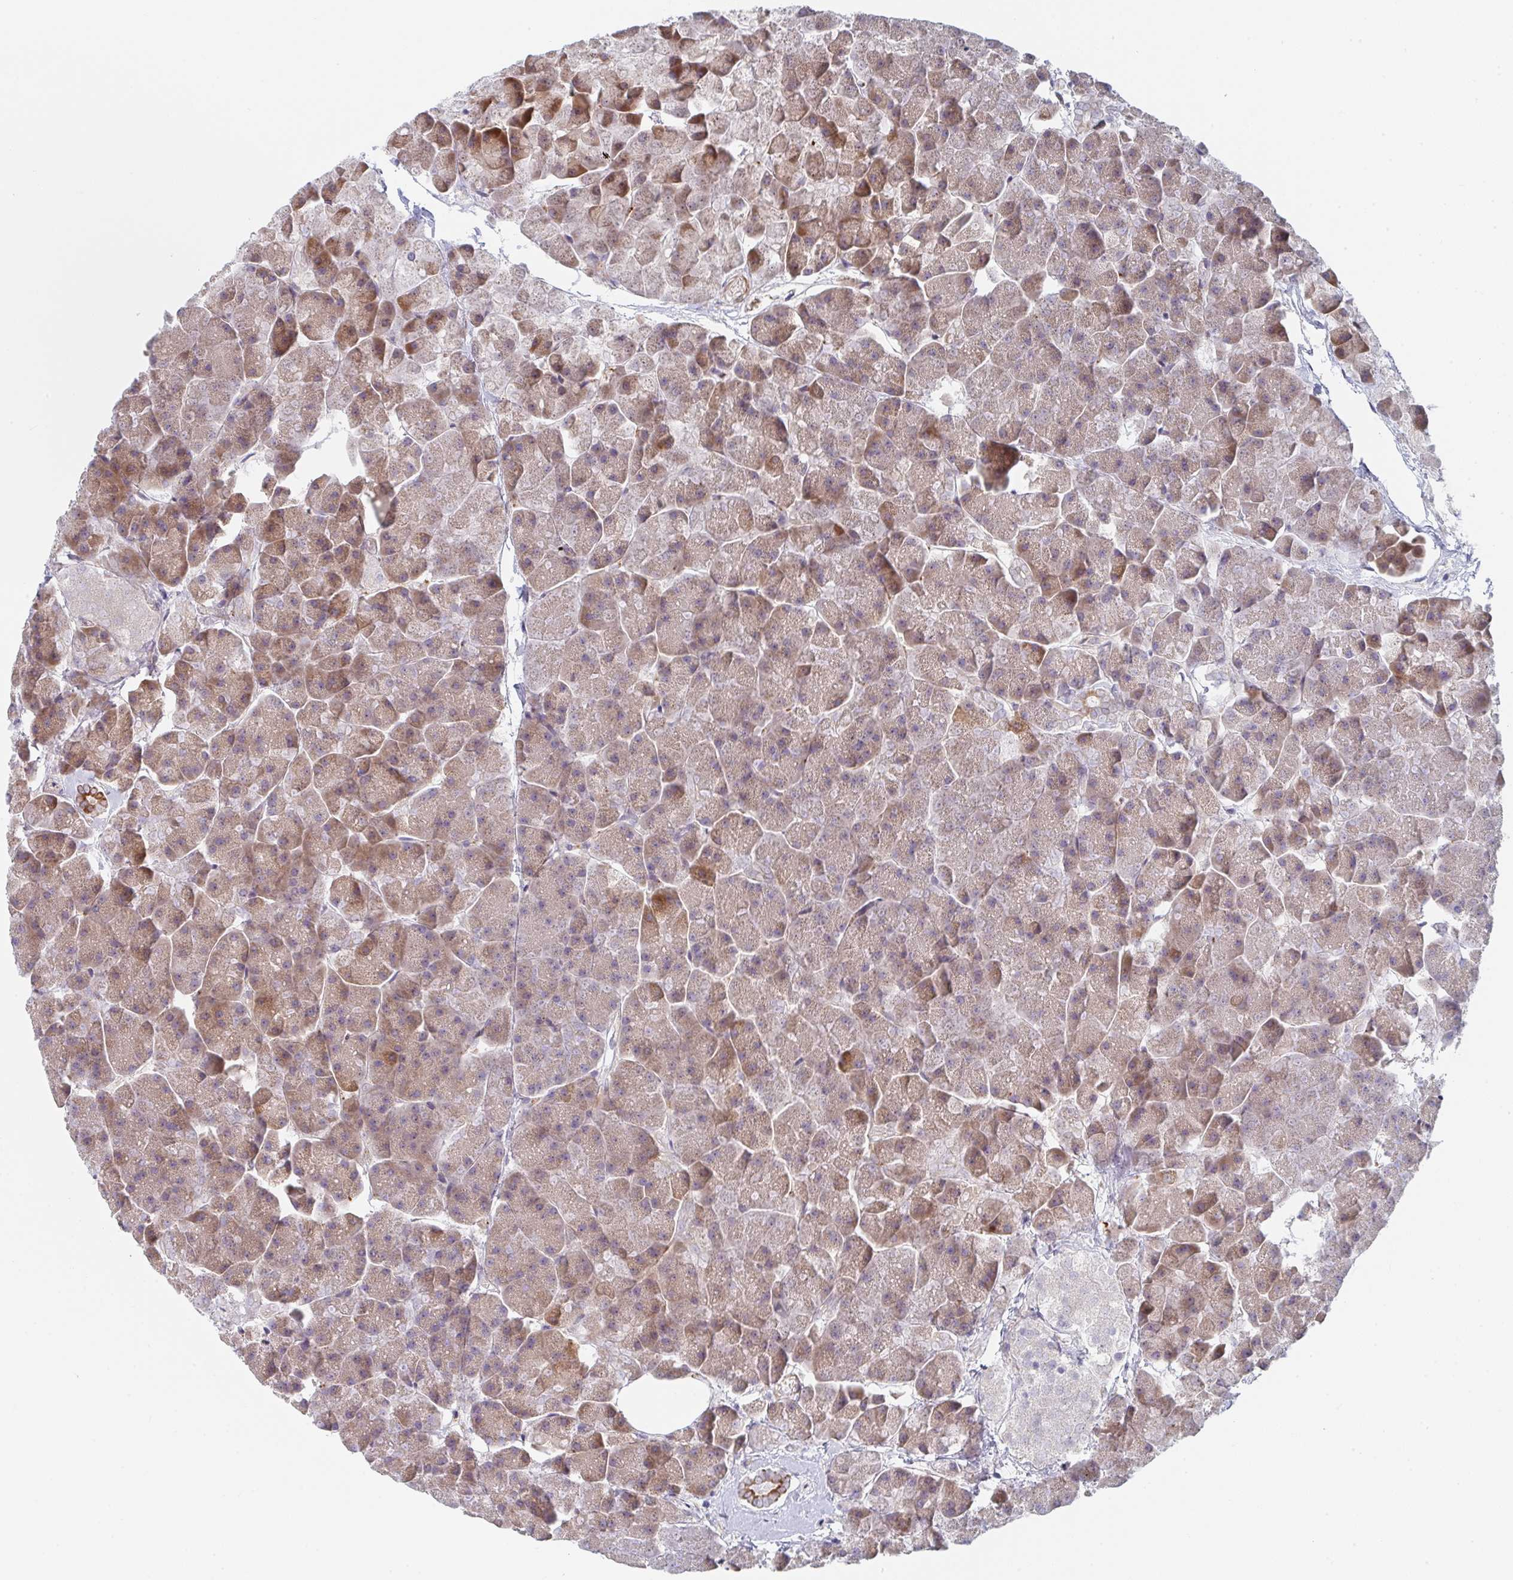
{"staining": {"intensity": "moderate", "quantity": ">75%", "location": "cytoplasmic/membranous"}, "tissue": "pancreas", "cell_type": "Exocrine glandular cells", "image_type": "normal", "snomed": [{"axis": "morphology", "description": "Normal tissue, NOS"}, {"axis": "topography", "description": "Pancreas"}, {"axis": "topography", "description": "Peripheral nerve tissue"}], "caption": "Protein expression analysis of benign pancreas demonstrates moderate cytoplasmic/membranous expression in about >75% of exocrine glandular cells.", "gene": "KLHL33", "patient": {"sex": "male", "age": 54}}